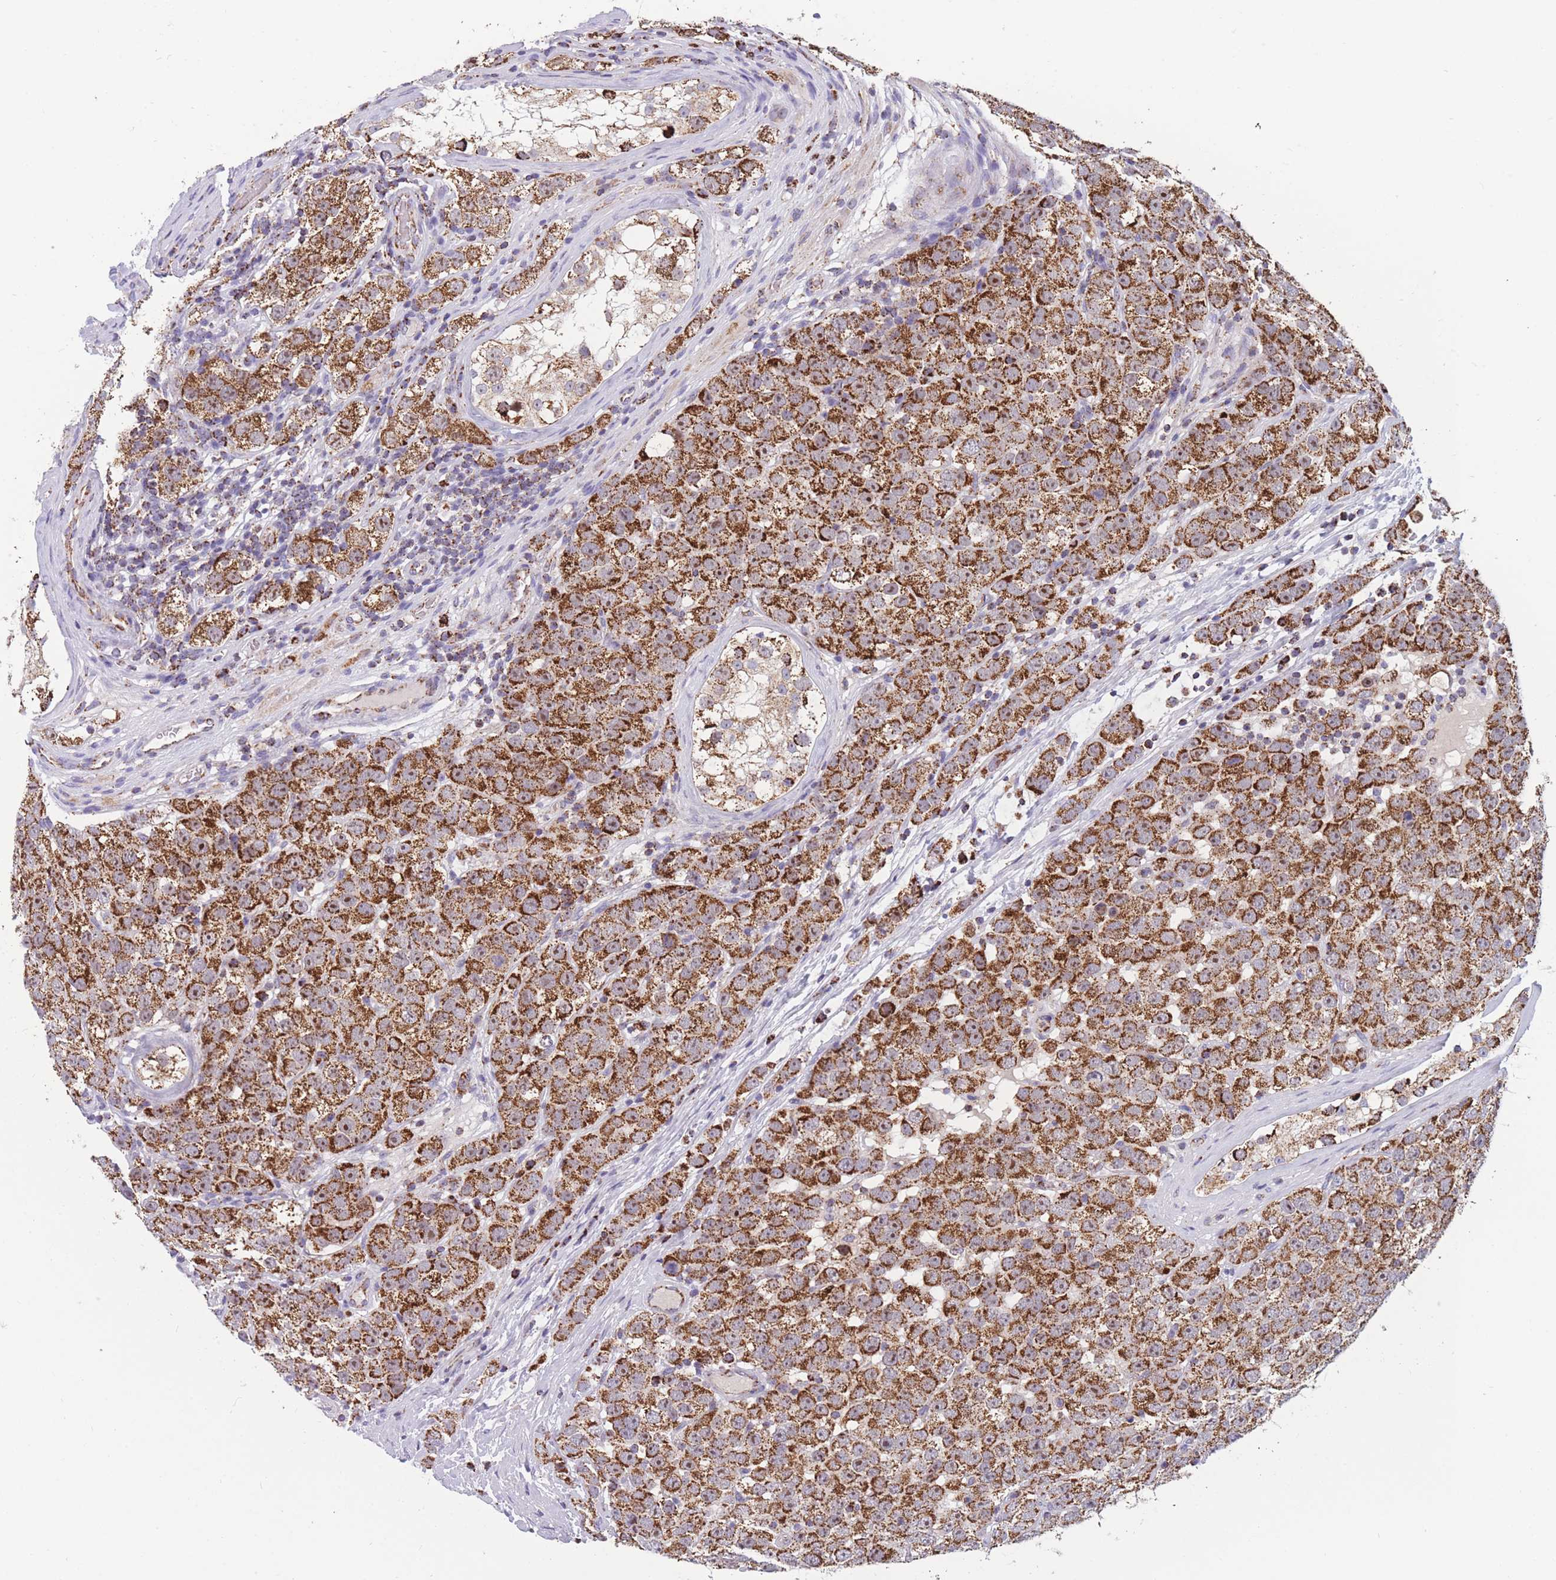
{"staining": {"intensity": "strong", "quantity": "25%-75%", "location": "cytoplasmic/membranous"}, "tissue": "testis cancer", "cell_type": "Tumor cells", "image_type": "cancer", "snomed": [{"axis": "morphology", "description": "Seminoma, NOS"}, {"axis": "topography", "description": "Testis"}], "caption": "DAB (3,3'-diaminobenzidine) immunohistochemical staining of seminoma (testis) exhibits strong cytoplasmic/membranous protein staining in about 25%-75% of tumor cells. (DAB (3,3'-diaminobenzidine) IHC, brown staining for protein, blue staining for nuclei).", "gene": "DDX49", "patient": {"sex": "male", "age": 28}}